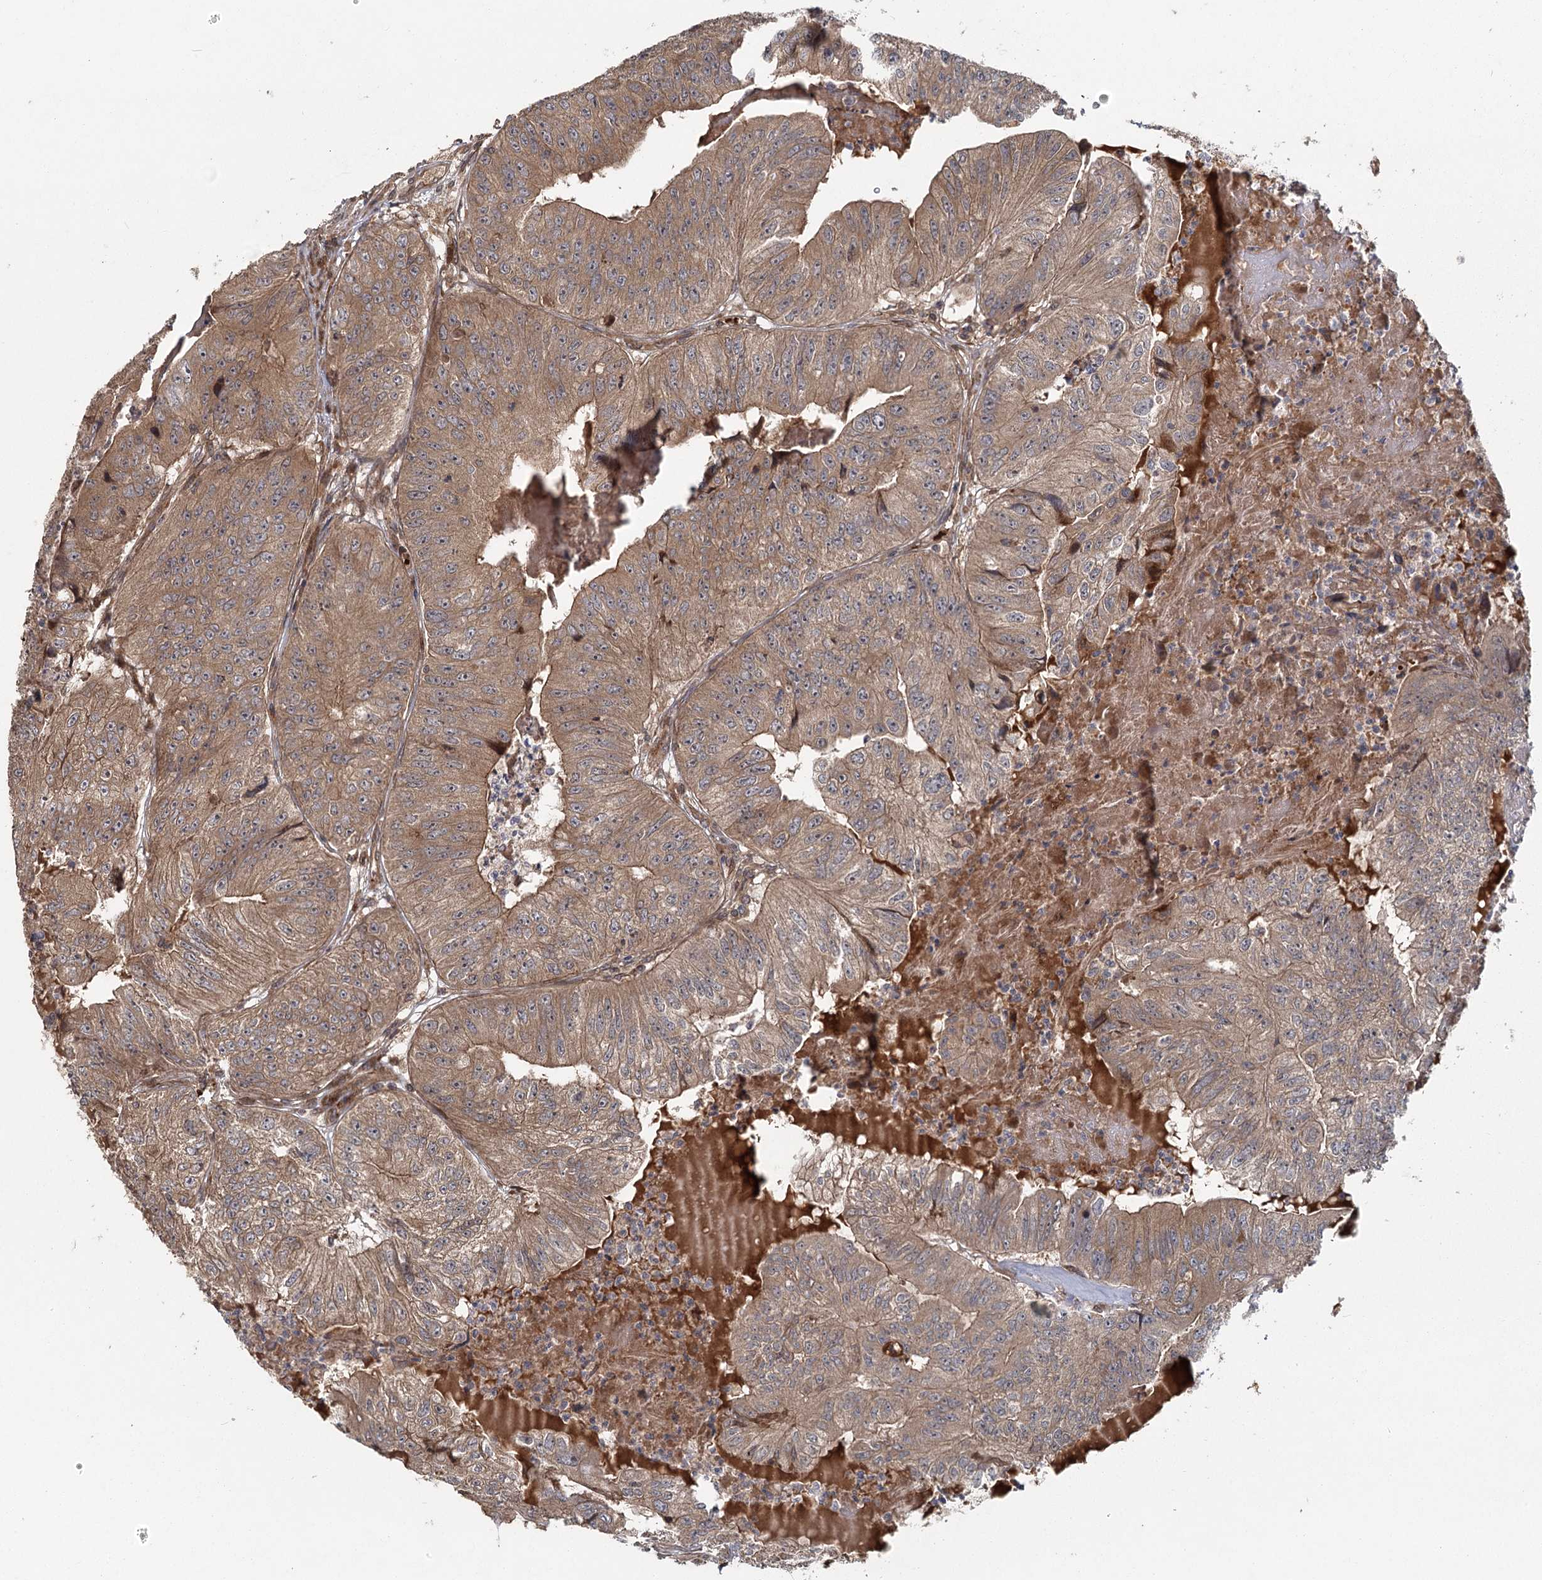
{"staining": {"intensity": "moderate", "quantity": ">75%", "location": "cytoplasmic/membranous"}, "tissue": "colorectal cancer", "cell_type": "Tumor cells", "image_type": "cancer", "snomed": [{"axis": "morphology", "description": "Adenocarcinoma, NOS"}, {"axis": "topography", "description": "Colon"}], "caption": "Immunohistochemical staining of human colorectal adenocarcinoma displays moderate cytoplasmic/membranous protein staining in approximately >75% of tumor cells.", "gene": "RAPGEF6", "patient": {"sex": "female", "age": 67}}